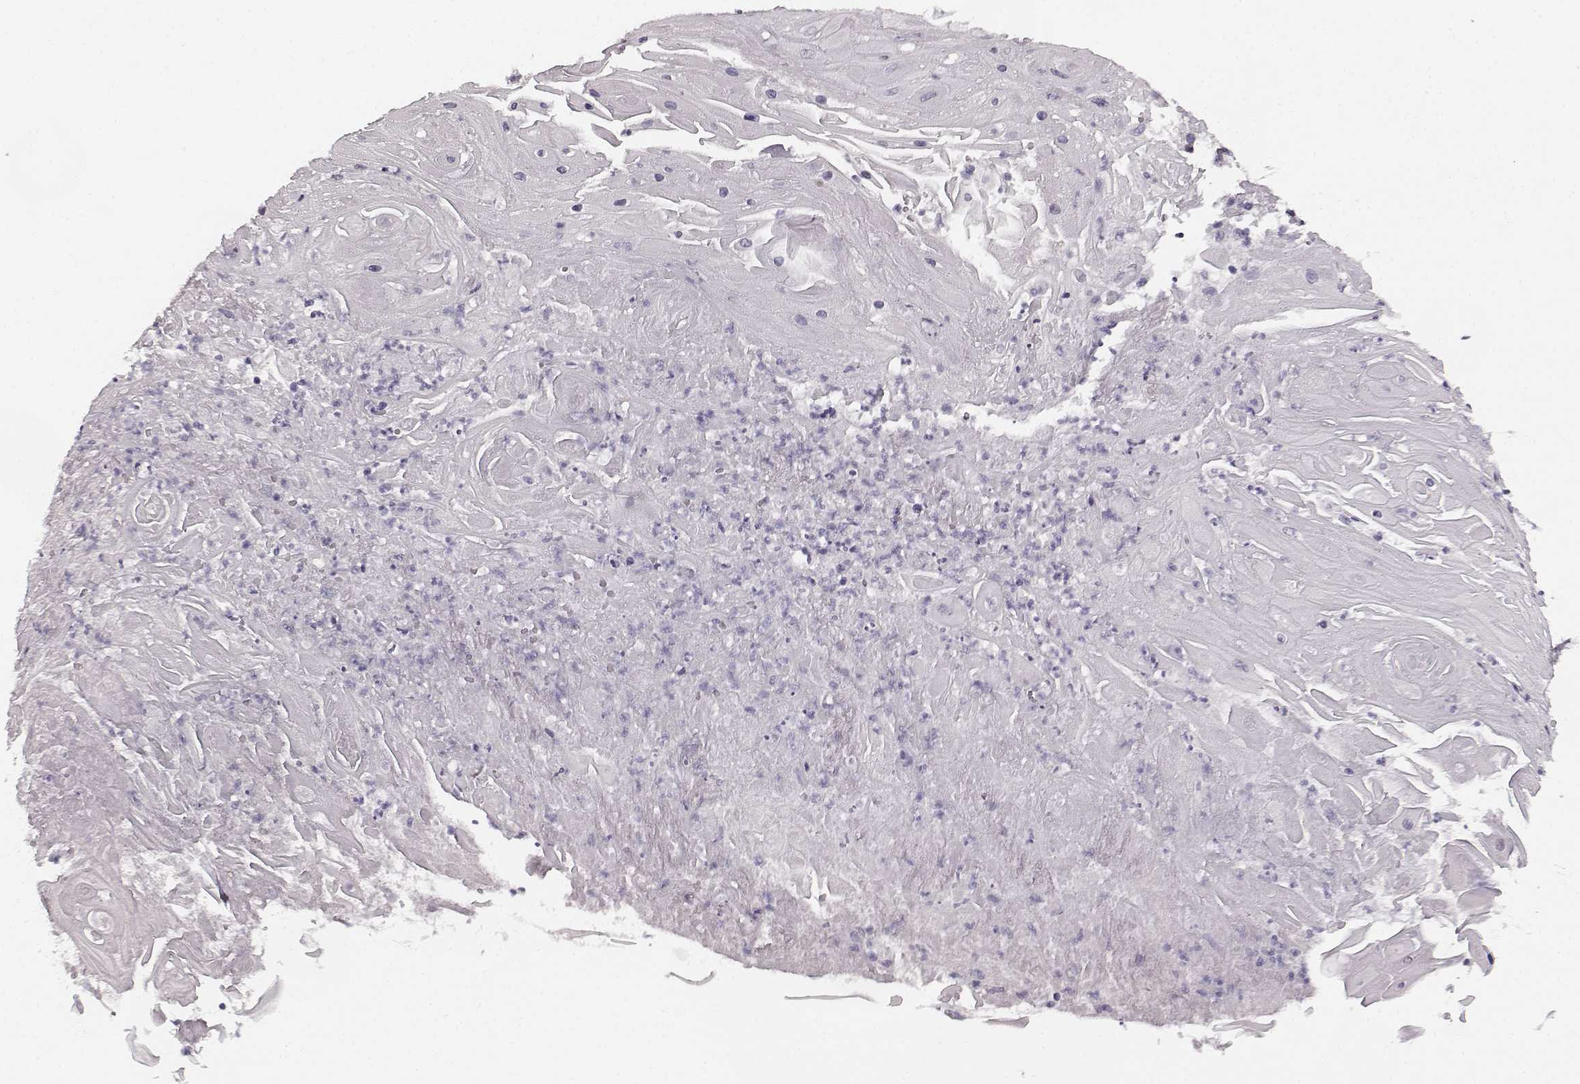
{"staining": {"intensity": "negative", "quantity": "none", "location": "none"}, "tissue": "skin cancer", "cell_type": "Tumor cells", "image_type": "cancer", "snomed": [{"axis": "morphology", "description": "Squamous cell carcinoma, NOS"}, {"axis": "topography", "description": "Skin"}], "caption": "Skin cancer was stained to show a protein in brown. There is no significant positivity in tumor cells.", "gene": "TMPRSS15", "patient": {"sex": "male", "age": 62}}